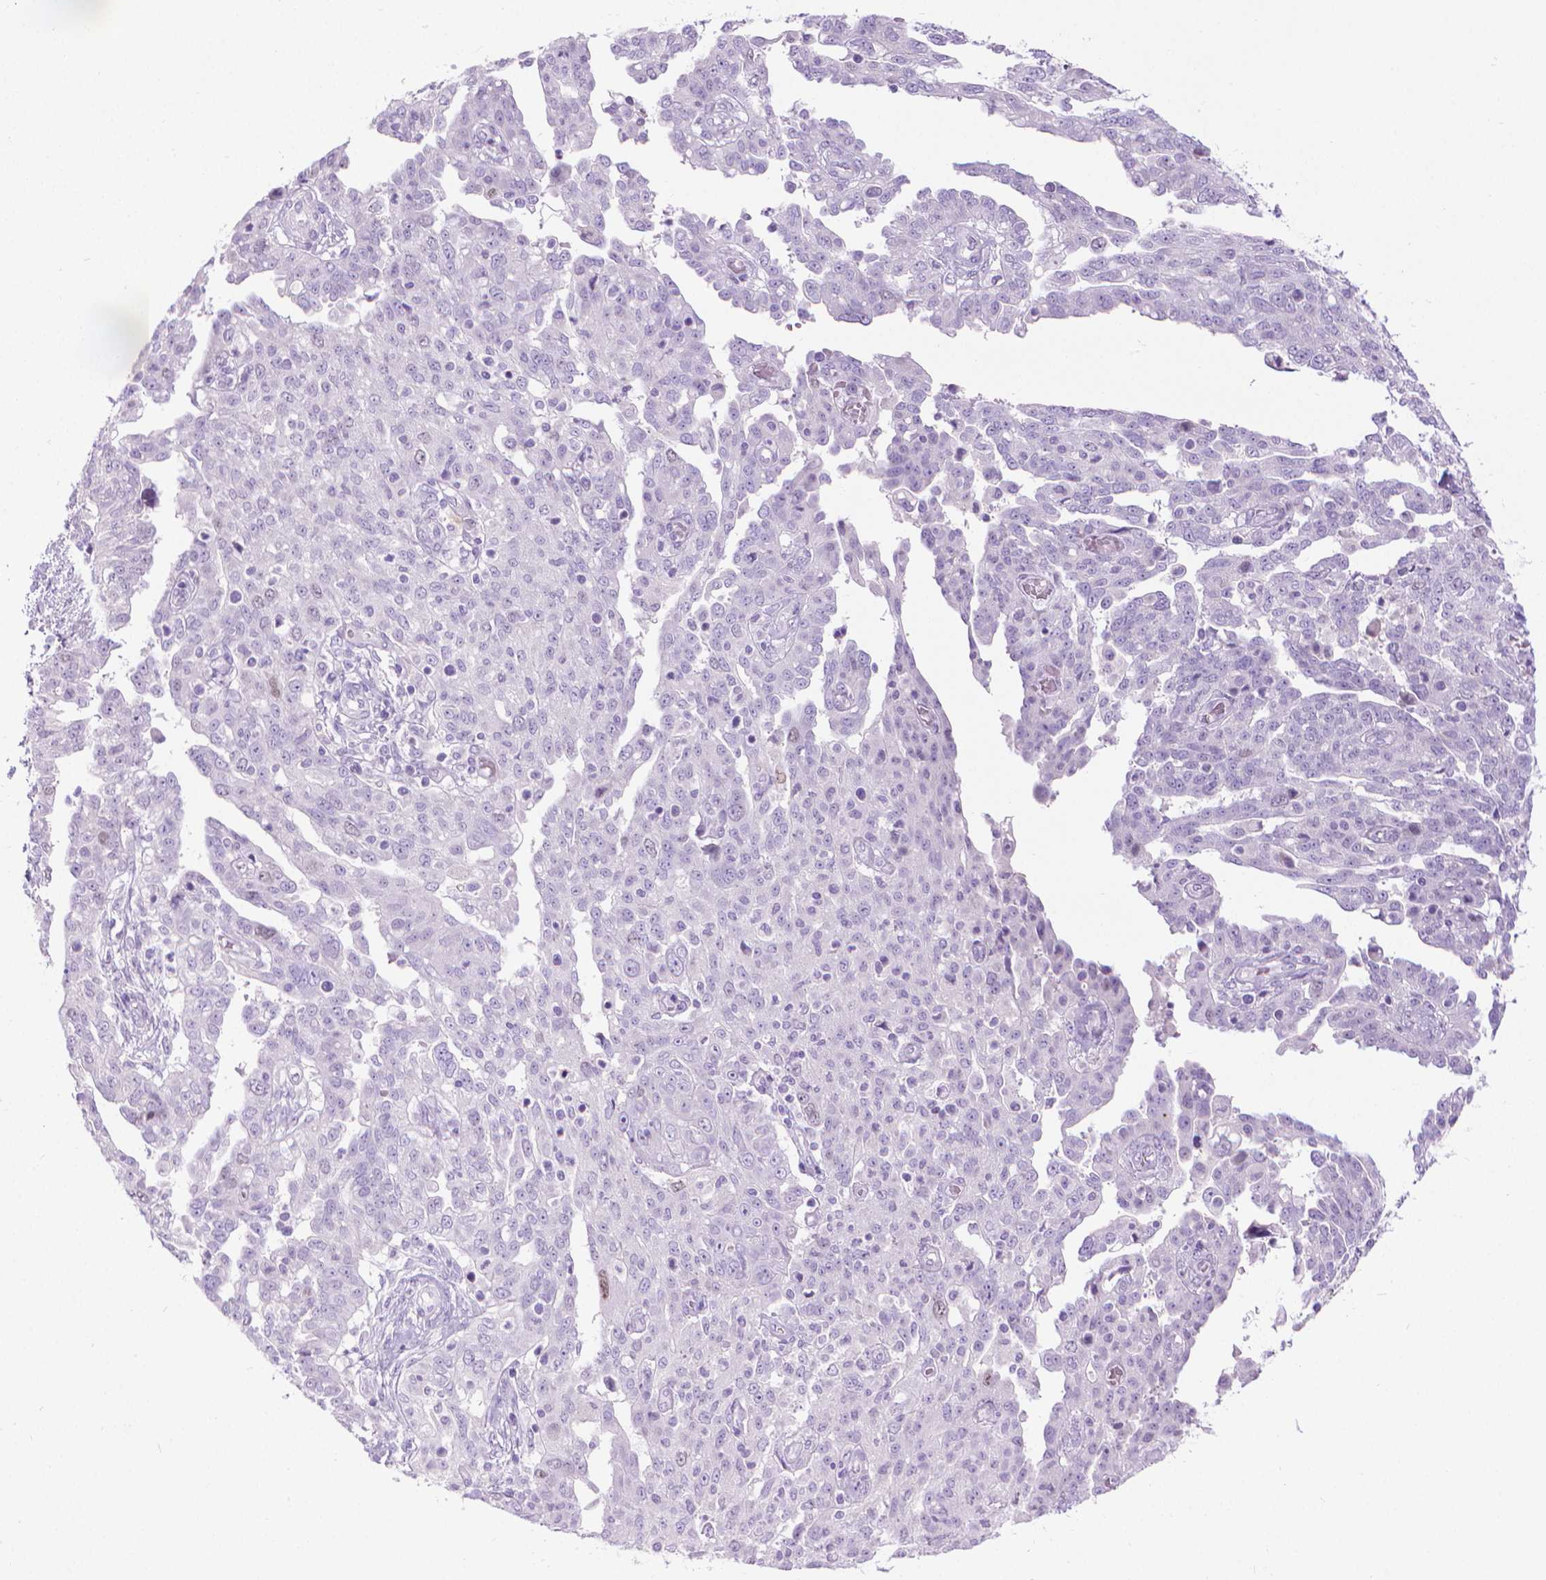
{"staining": {"intensity": "negative", "quantity": "none", "location": "none"}, "tissue": "ovarian cancer", "cell_type": "Tumor cells", "image_type": "cancer", "snomed": [{"axis": "morphology", "description": "Cystadenocarcinoma, serous, NOS"}, {"axis": "topography", "description": "Ovary"}], "caption": "Protein analysis of ovarian cancer shows no significant positivity in tumor cells.", "gene": "SPAG6", "patient": {"sex": "female", "age": 67}}